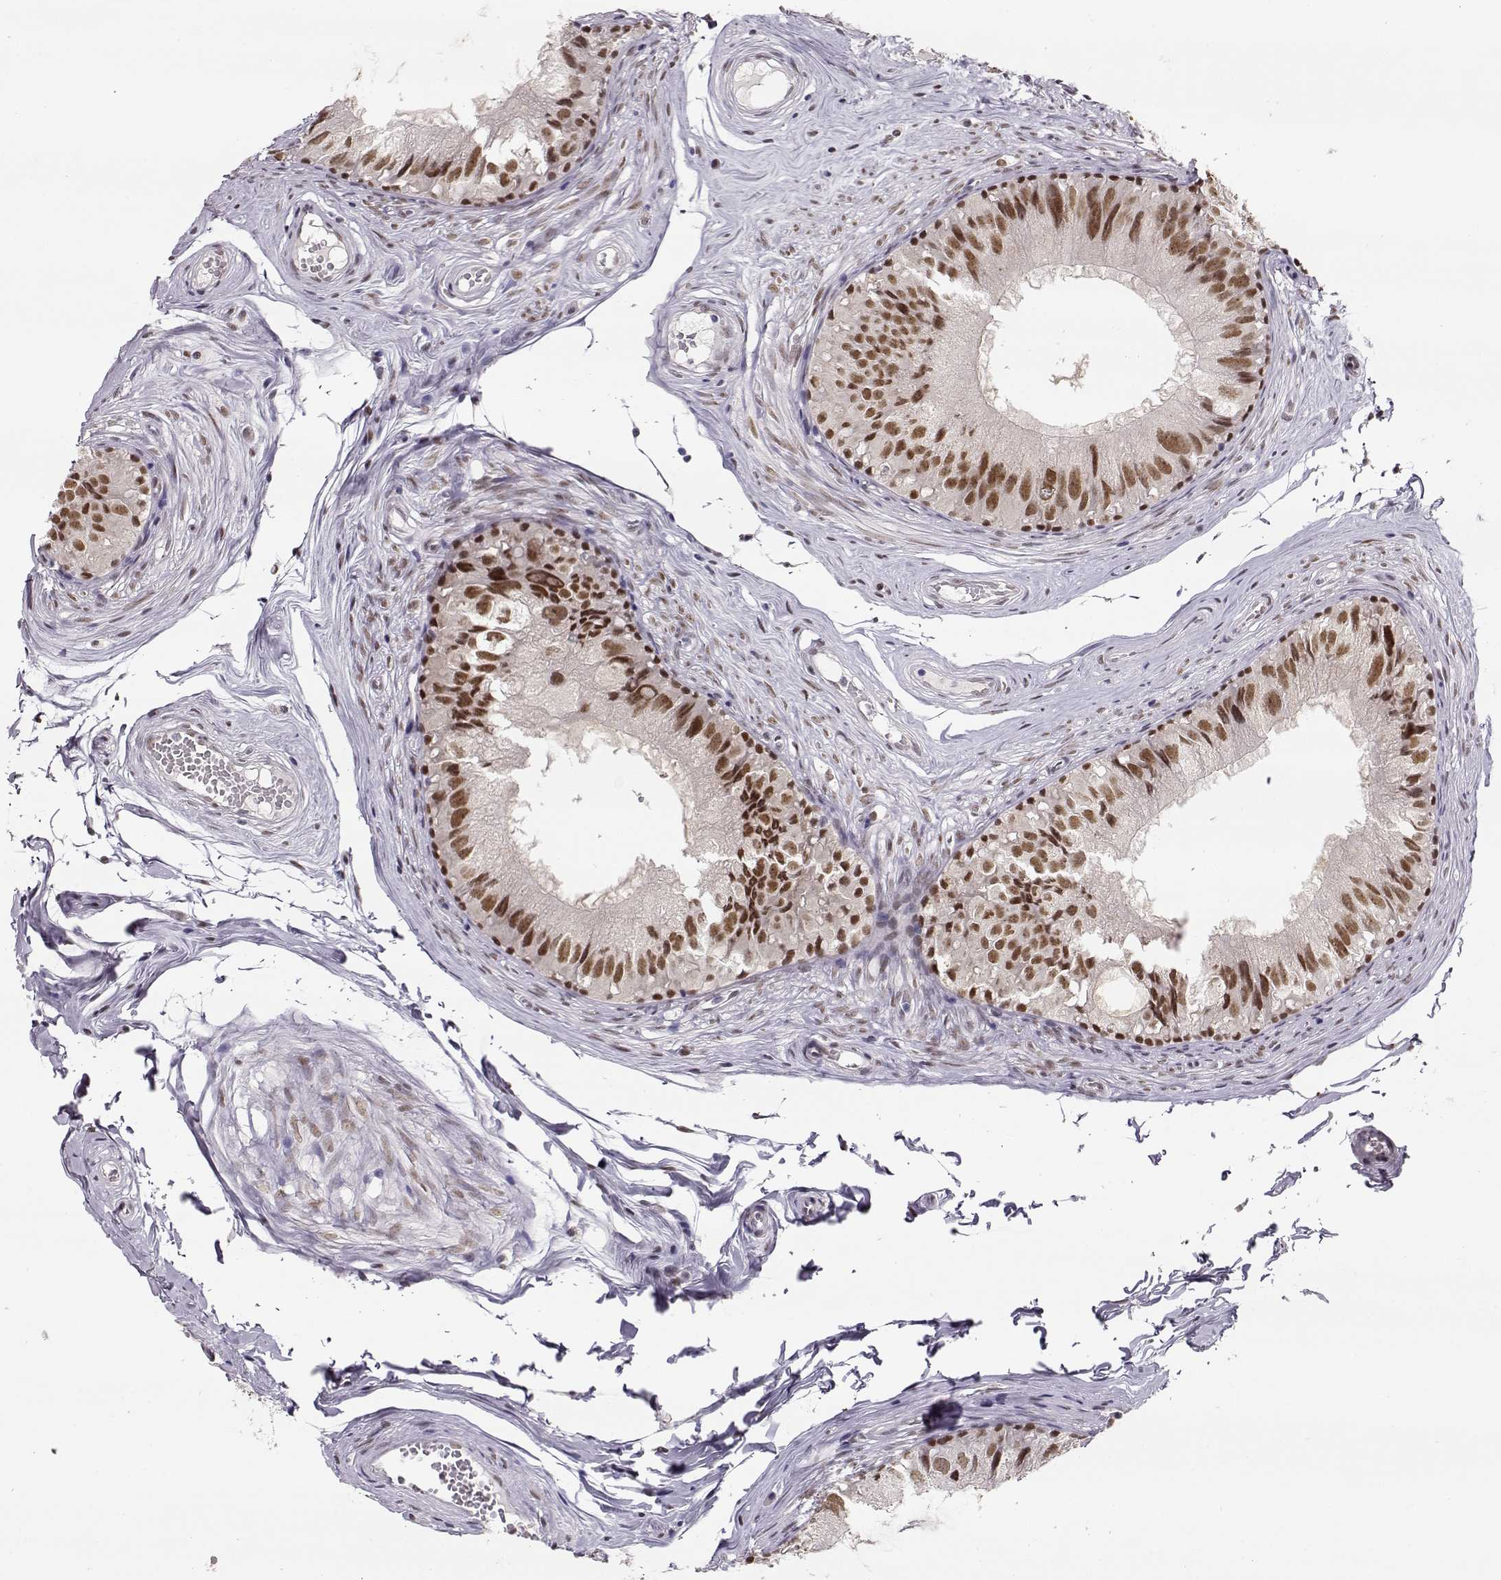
{"staining": {"intensity": "moderate", "quantity": ">75%", "location": "nuclear"}, "tissue": "epididymis", "cell_type": "Glandular cells", "image_type": "normal", "snomed": [{"axis": "morphology", "description": "Normal tissue, NOS"}, {"axis": "topography", "description": "Epididymis"}], "caption": "Protein staining of benign epididymis shows moderate nuclear positivity in about >75% of glandular cells.", "gene": "POLI", "patient": {"sex": "male", "age": 45}}